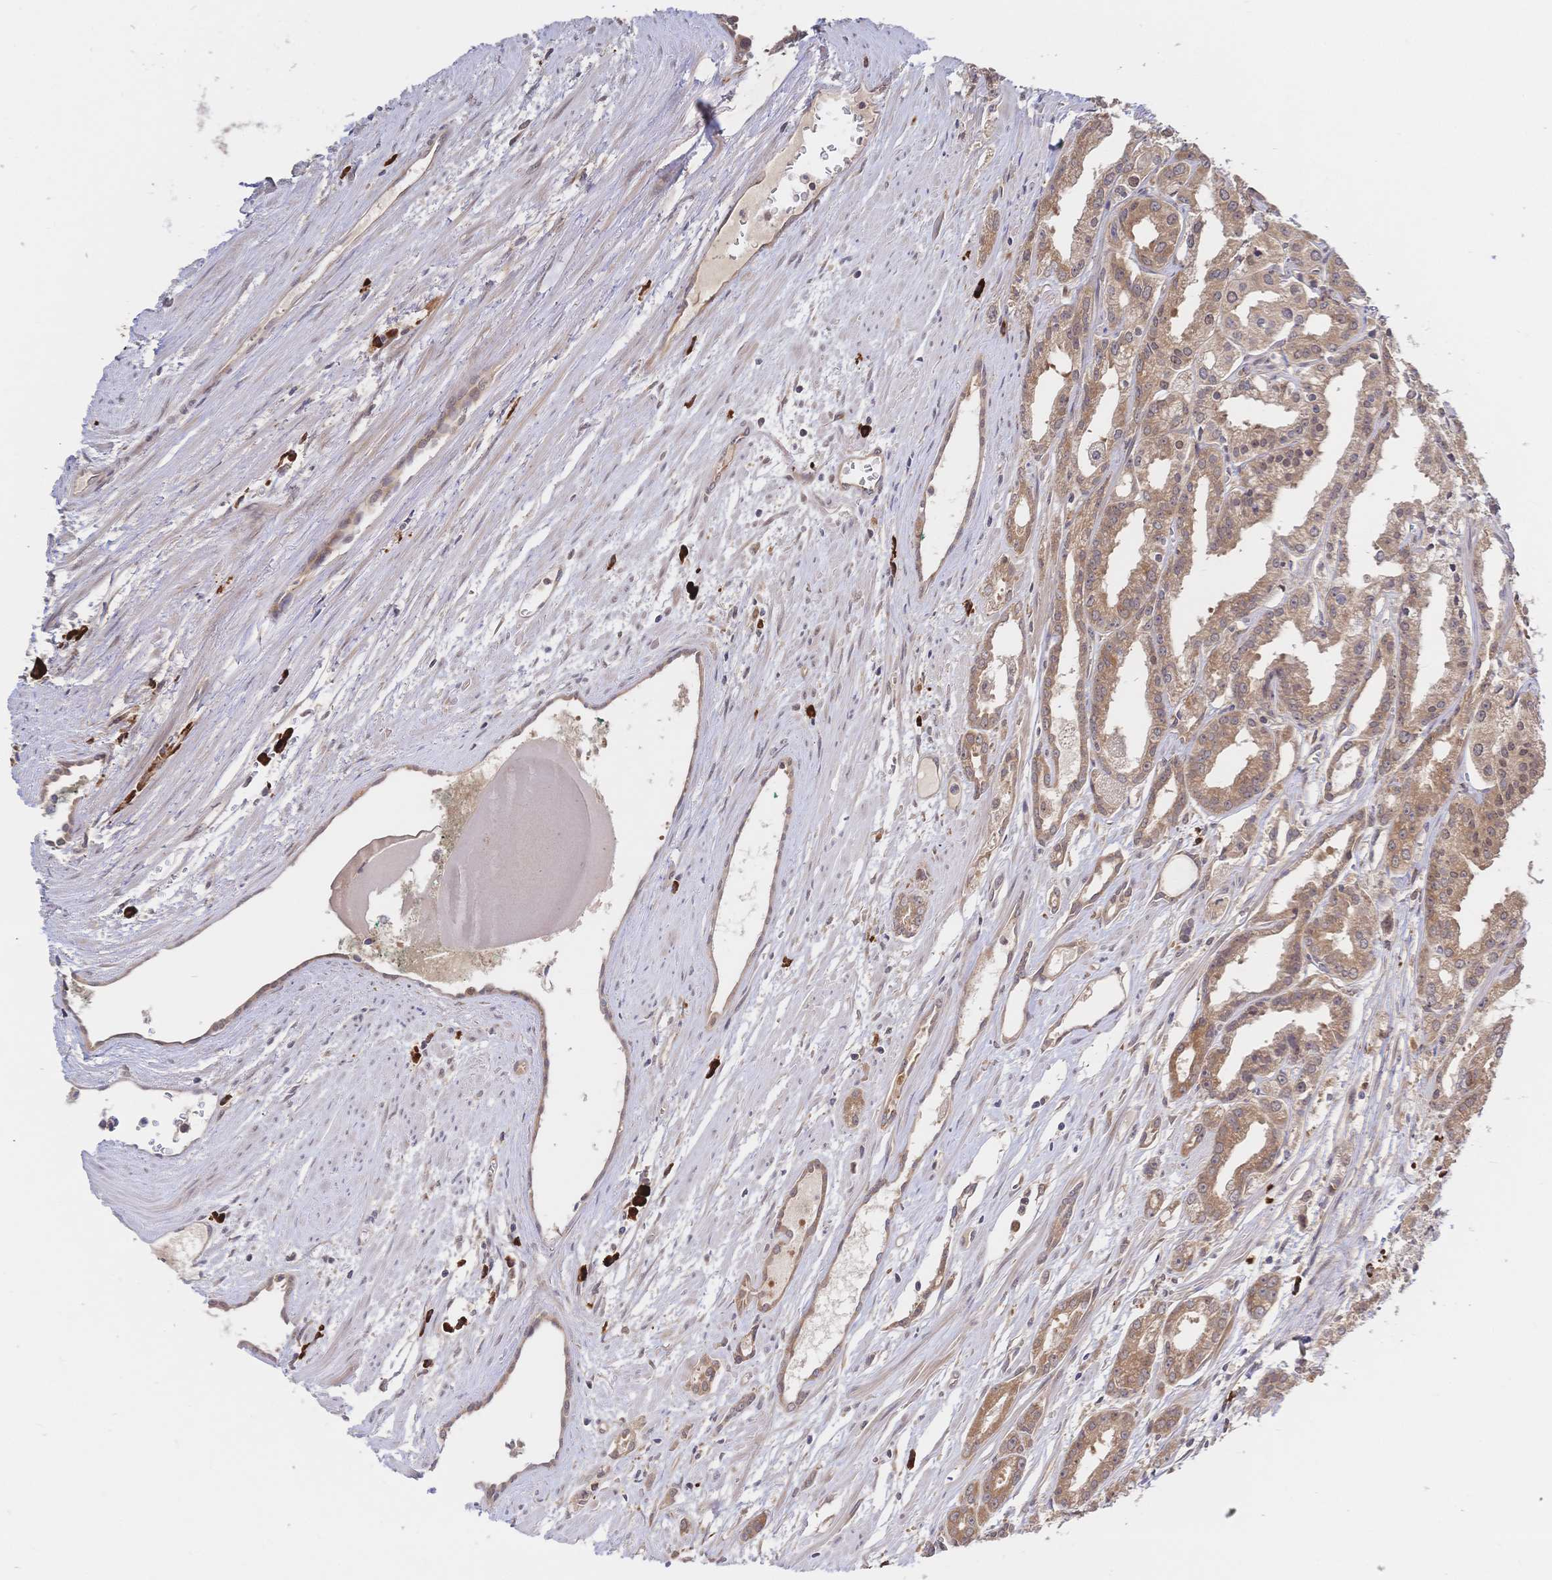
{"staining": {"intensity": "moderate", "quantity": ">75%", "location": "cytoplasmic/membranous"}, "tissue": "prostate cancer", "cell_type": "Tumor cells", "image_type": "cancer", "snomed": [{"axis": "morphology", "description": "Adenocarcinoma, High grade"}, {"axis": "topography", "description": "Prostate"}], "caption": "Tumor cells display medium levels of moderate cytoplasmic/membranous expression in about >75% of cells in prostate cancer (adenocarcinoma (high-grade)). The staining was performed using DAB, with brown indicating positive protein expression. Nuclei are stained blue with hematoxylin.", "gene": "LMO4", "patient": {"sex": "male", "age": 68}}